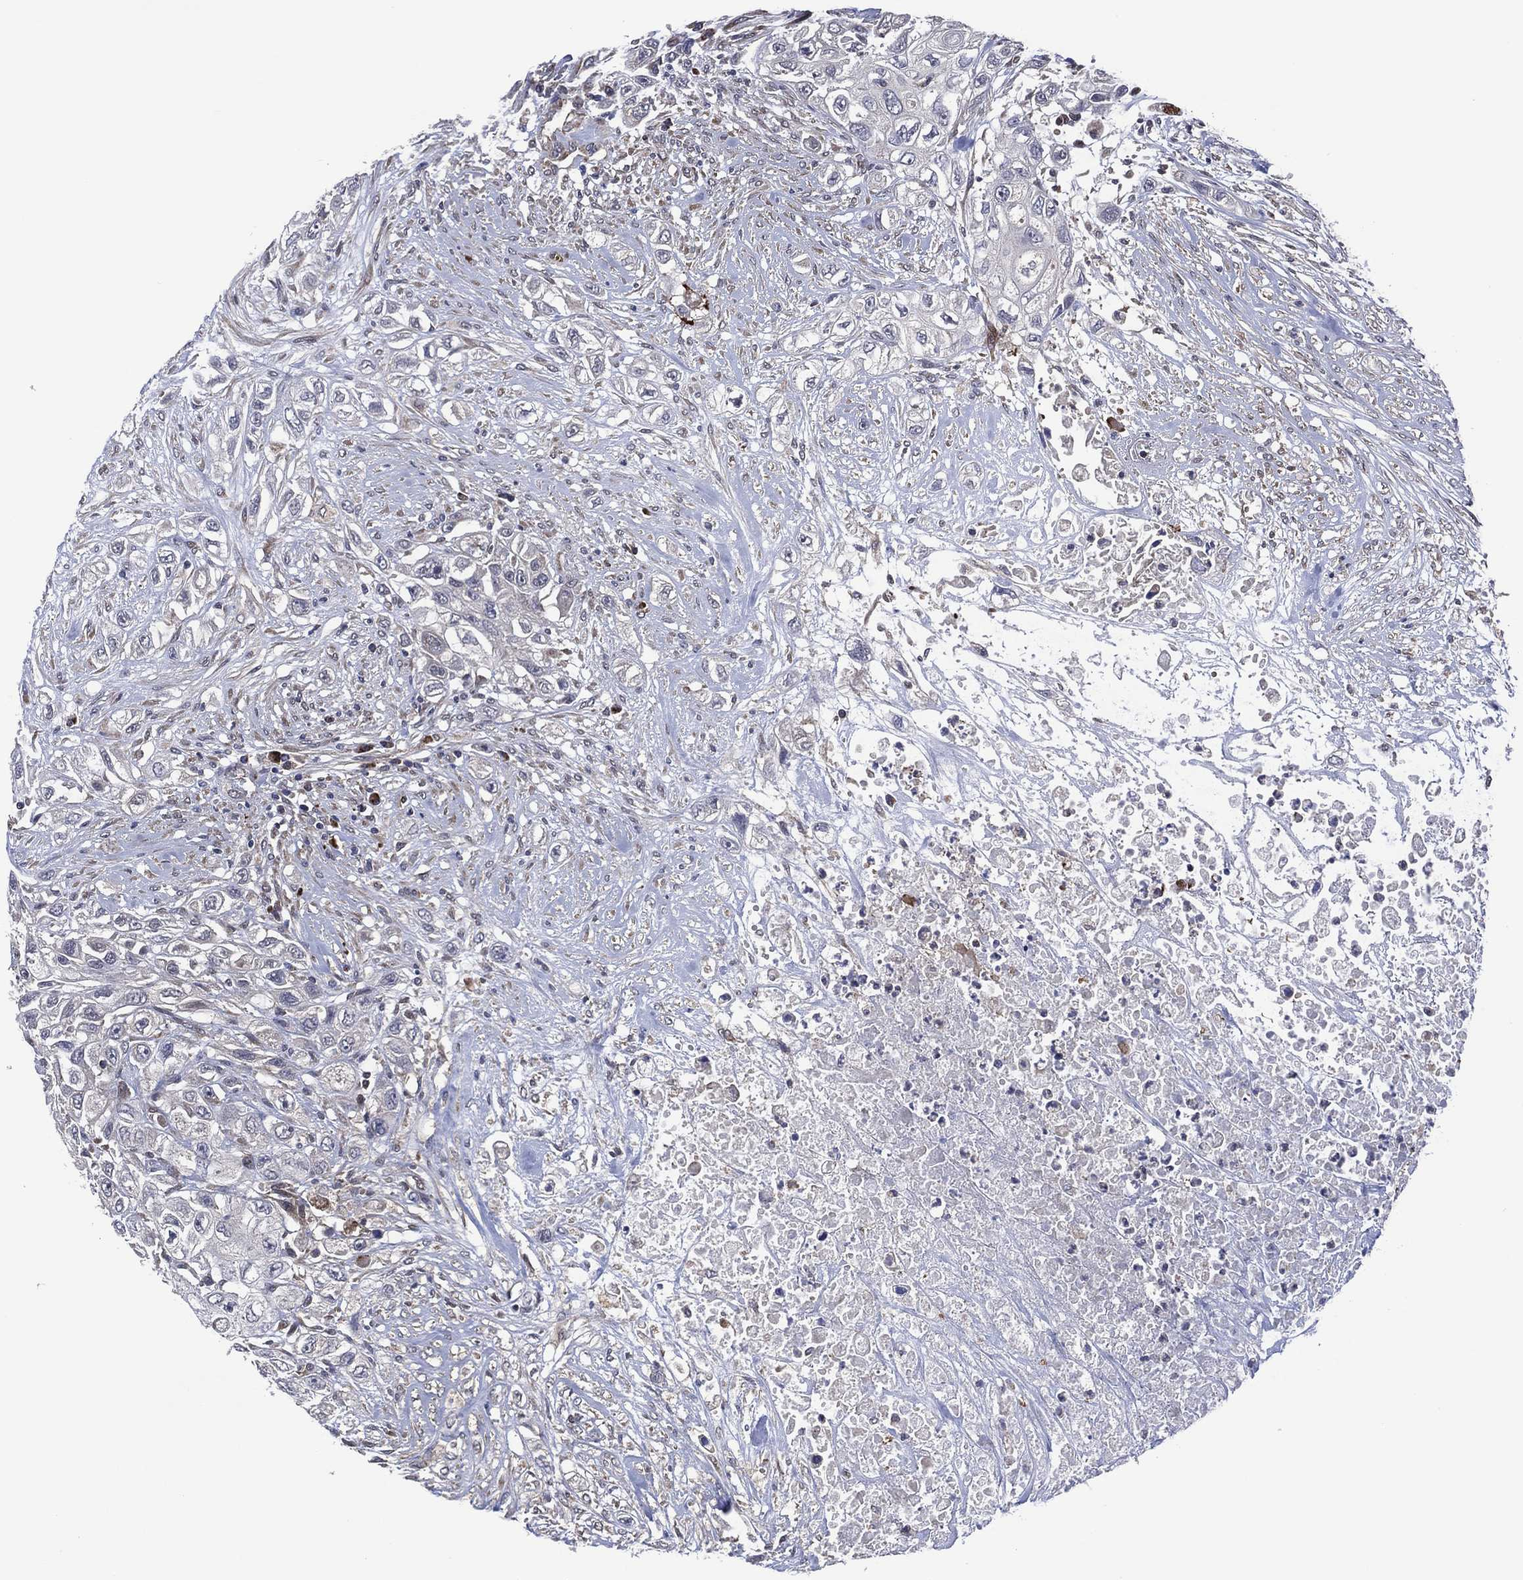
{"staining": {"intensity": "negative", "quantity": "none", "location": "none"}, "tissue": "urothelial cancer", "cell_type": "Tumor cells", "image_type": "cancer", "snomed": [{"axis": "morphology", "description": "Urothelial carcinoma, High grade"}, {"axis": "topography", "description": "Urinary bladder"}], "caption": "High power microscopy histopathology image of an immunohistochemistry (IHC) histopathology image of urothelial cancer, revealing no significant staining in tumor cells.", "gene": "HTD2", "patient": {"sex": "female", "age": 56}}